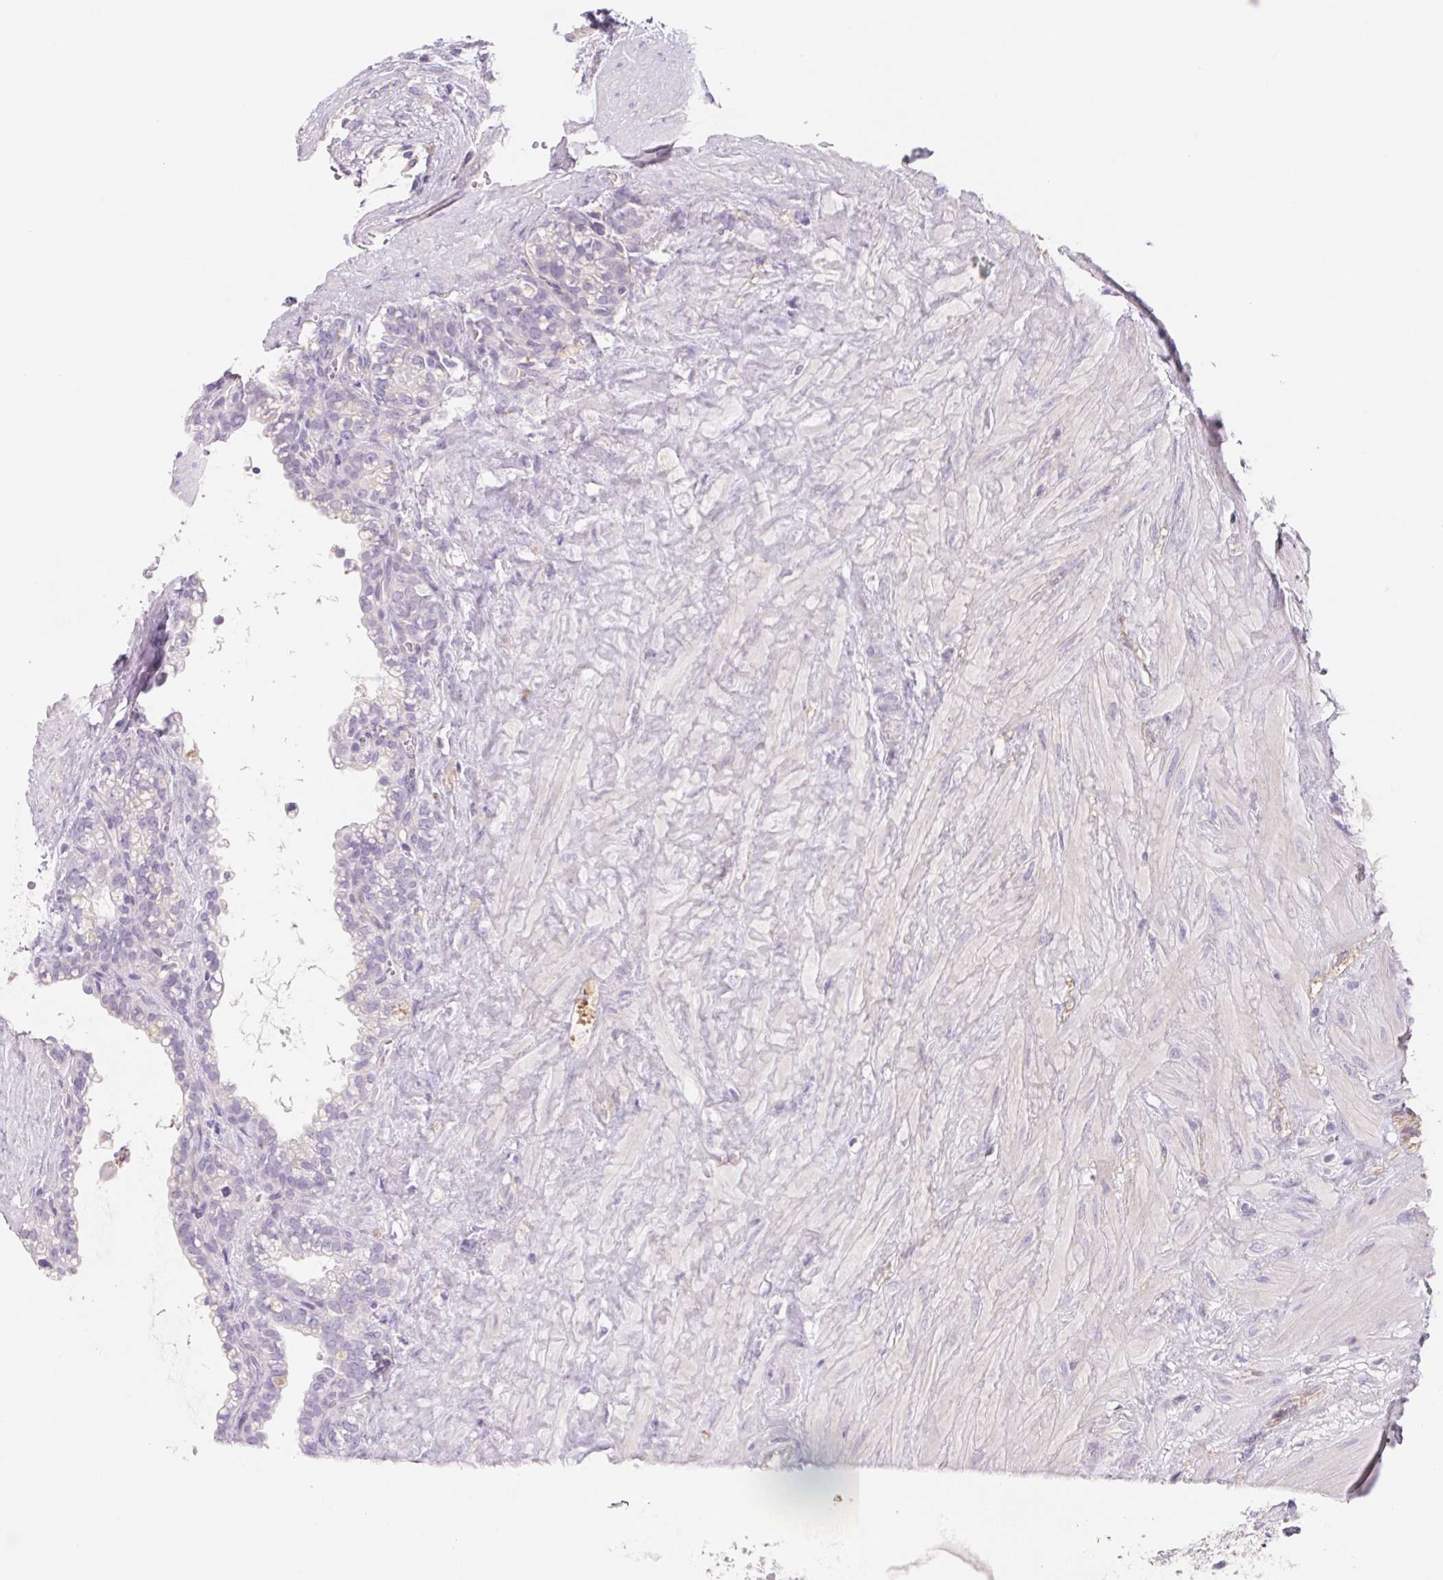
{"staining": {"intensity": "negative", "quantity": "none", "location": "none"}, "tissue": "seminal vesicle", "cell_type": "Glandular cells", "image_type": "normal", "snomed": [{"axis": "morphology", "description": "Normal tissue, NOS"}, {"axis": "topography", "description": "Seminal veicle"}], "caption": "Protein analysis of normal seminal vesicle displays no significant positivity in glandular cells.", "gene": "CTNND2", "patient": {"sex": "male", "age": 76}}